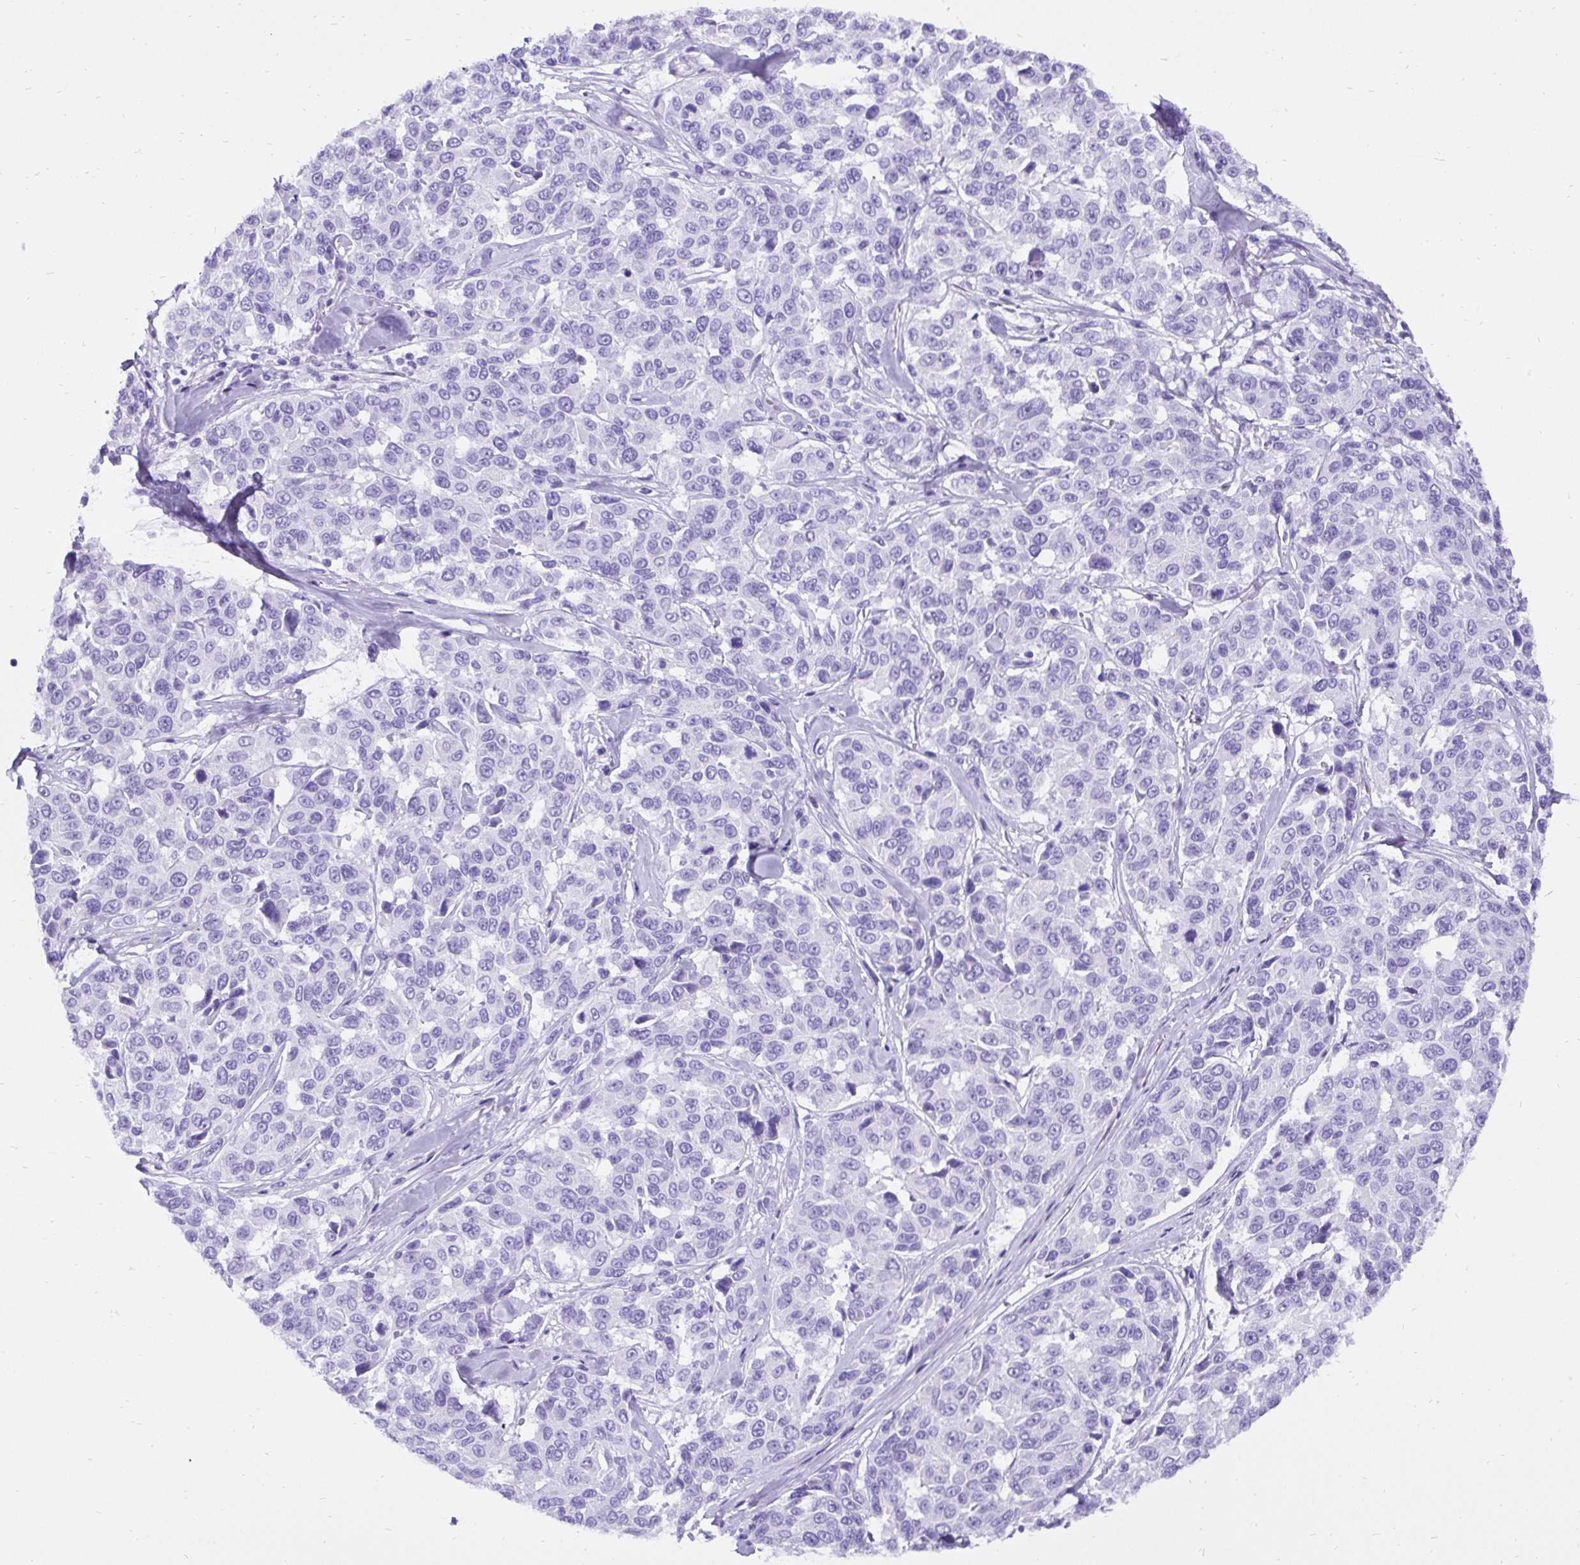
{"staining": {"intensity": "negative", "quantity": "none", "location": "none"}, "tissue": "melanoma", "cell_type": "Tumor cells", "image_type": "cancer", "snomed": [{"axis": "morphology", "description": "Malignant melanoma, NOS"}, {"axis": "topography", "description": "Skin"}], "caption": "This is a micrograph of immunohistochemistry (IHC) staining of melanoma, which shows no staining in tumor cells.", "gene": "KRT13", "patient": {"sex": "female", "age": 66}}